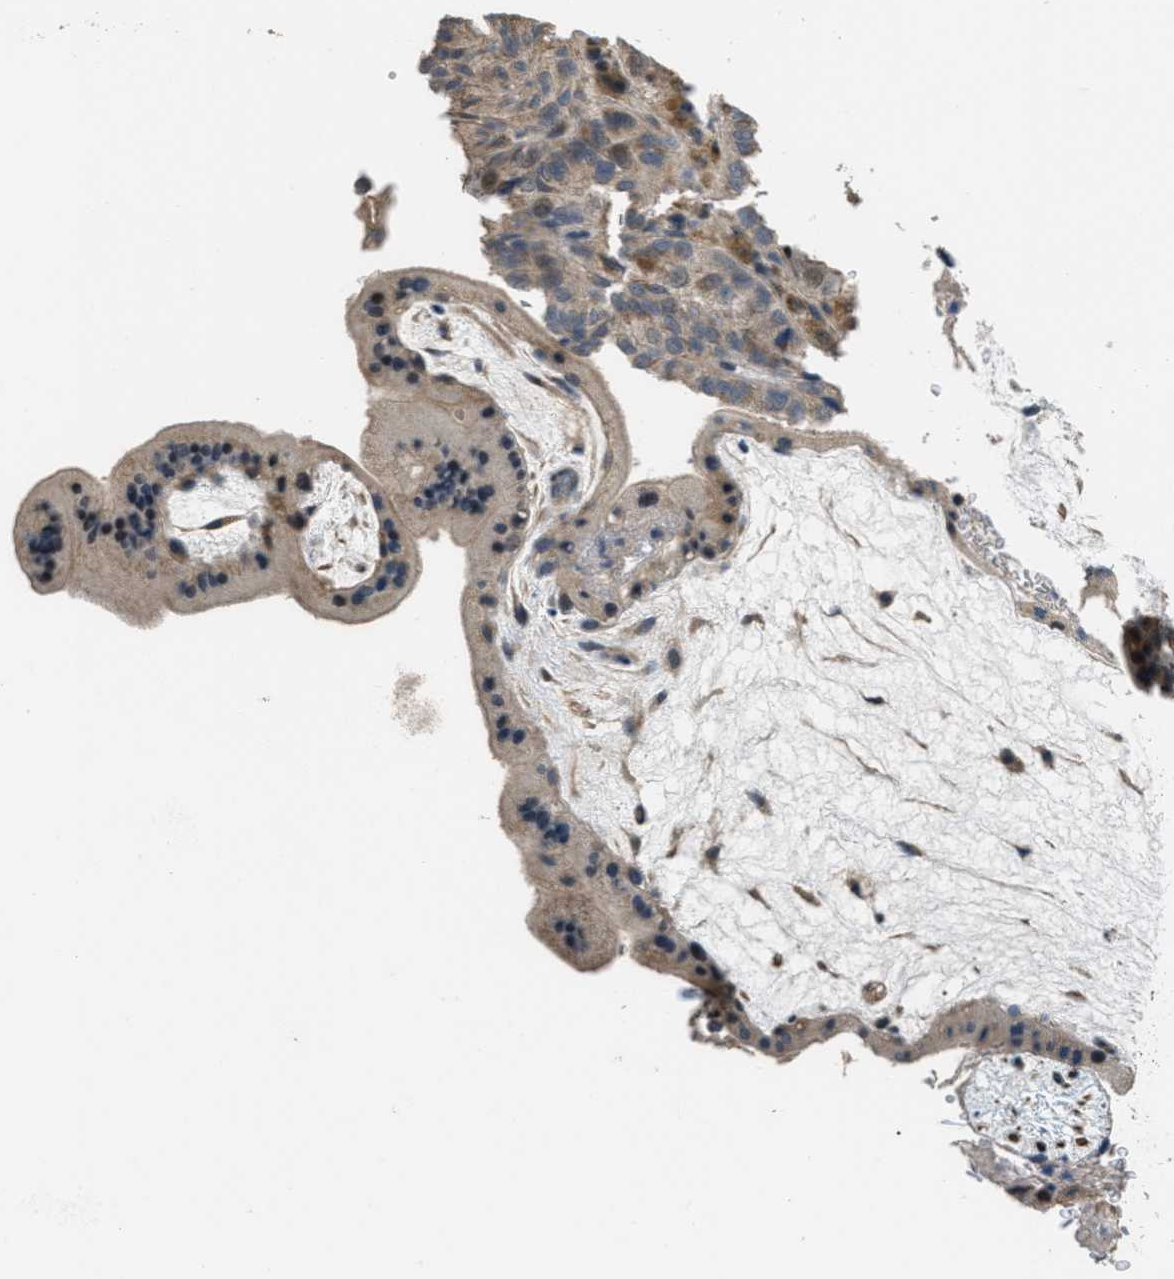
{"staining": {"intensity": "moderate", "quantity": ">75%", "location": "cytoplasmic/membranous"}, "tissue": "placenta", "cell_type": "Decidual cells", "image_type": "normal", "snomed": [{"axis": "morphology", "description": "Normal tissue, NOS"}, {"axis": "topography", "description": "Placenta"}], "caption": "Human placenta stained with a brown dye reveals moderate cytoplasmic/membranous positive expression in approximately >75% of decidual cells.", "gene": "NAT1", "patient": {"sex": "female", "age": 35}}